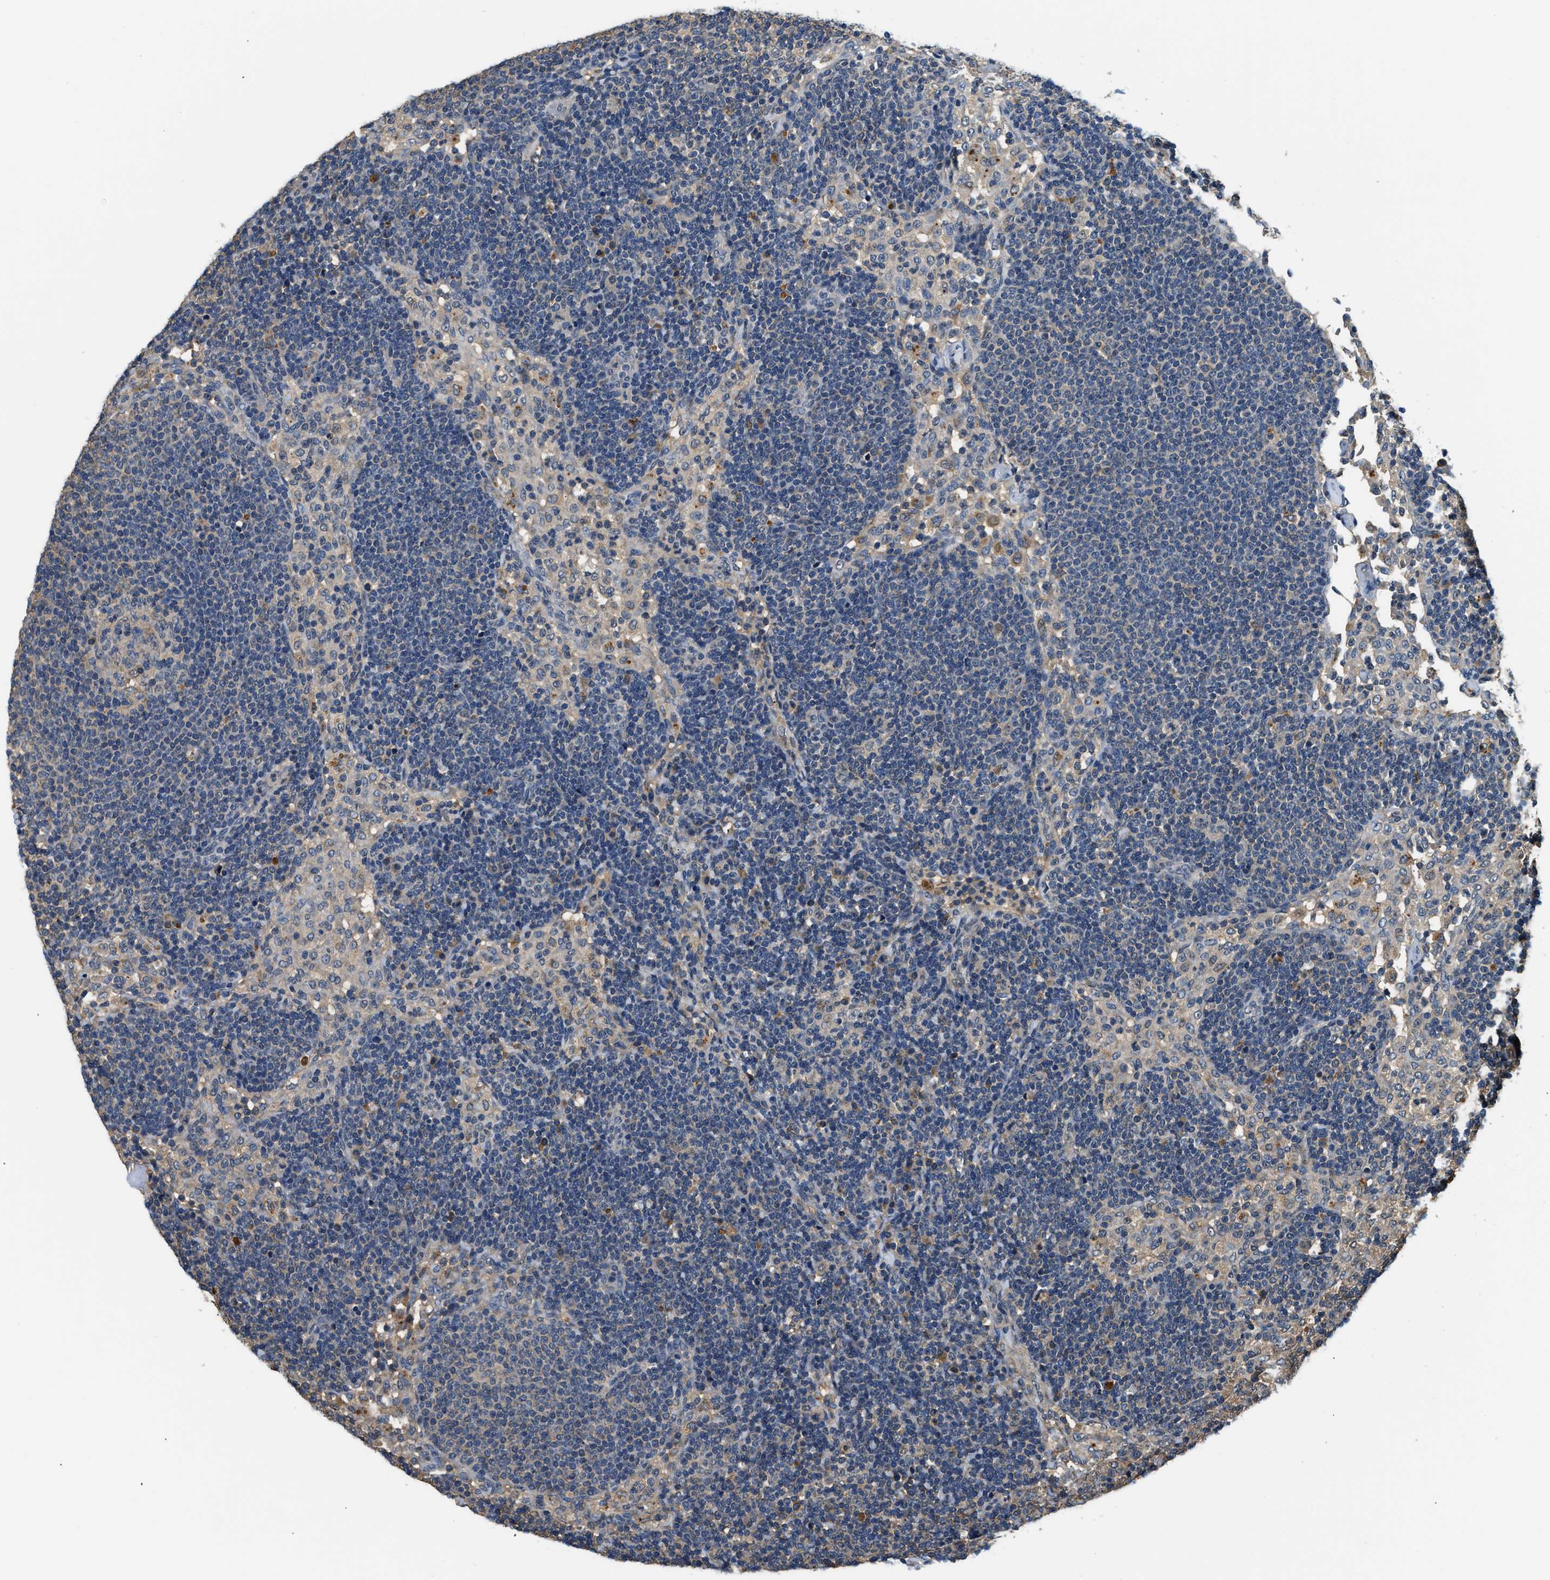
{"staining": {"intensity": "moderate", "quantity": "<25%", "location": "cytoplasmic/membranous"}, "tissue": "lymph node", "cell_type": "Germinal center cells", "image_type": "normal", "snomed": [{"axis": "morphology", "description": "Normal tissue, NOS"}, {"axis": "morphology", "description": "Carcinoid, malignant, NOS"}, {"axis": "topography", "description": "Lymph node"}], "caption": "IHC photomicrograph of normal lymph node: human lymph node stained using IHC demonstrates low levels of moderate protein expression localized specifically in the cytoplasmic/membranous of germinal center cells, appearing as a cytoplasmic/membranous brown color.", "gene": "BCL7C", "patient": {"sex": "male", "age": 47}}